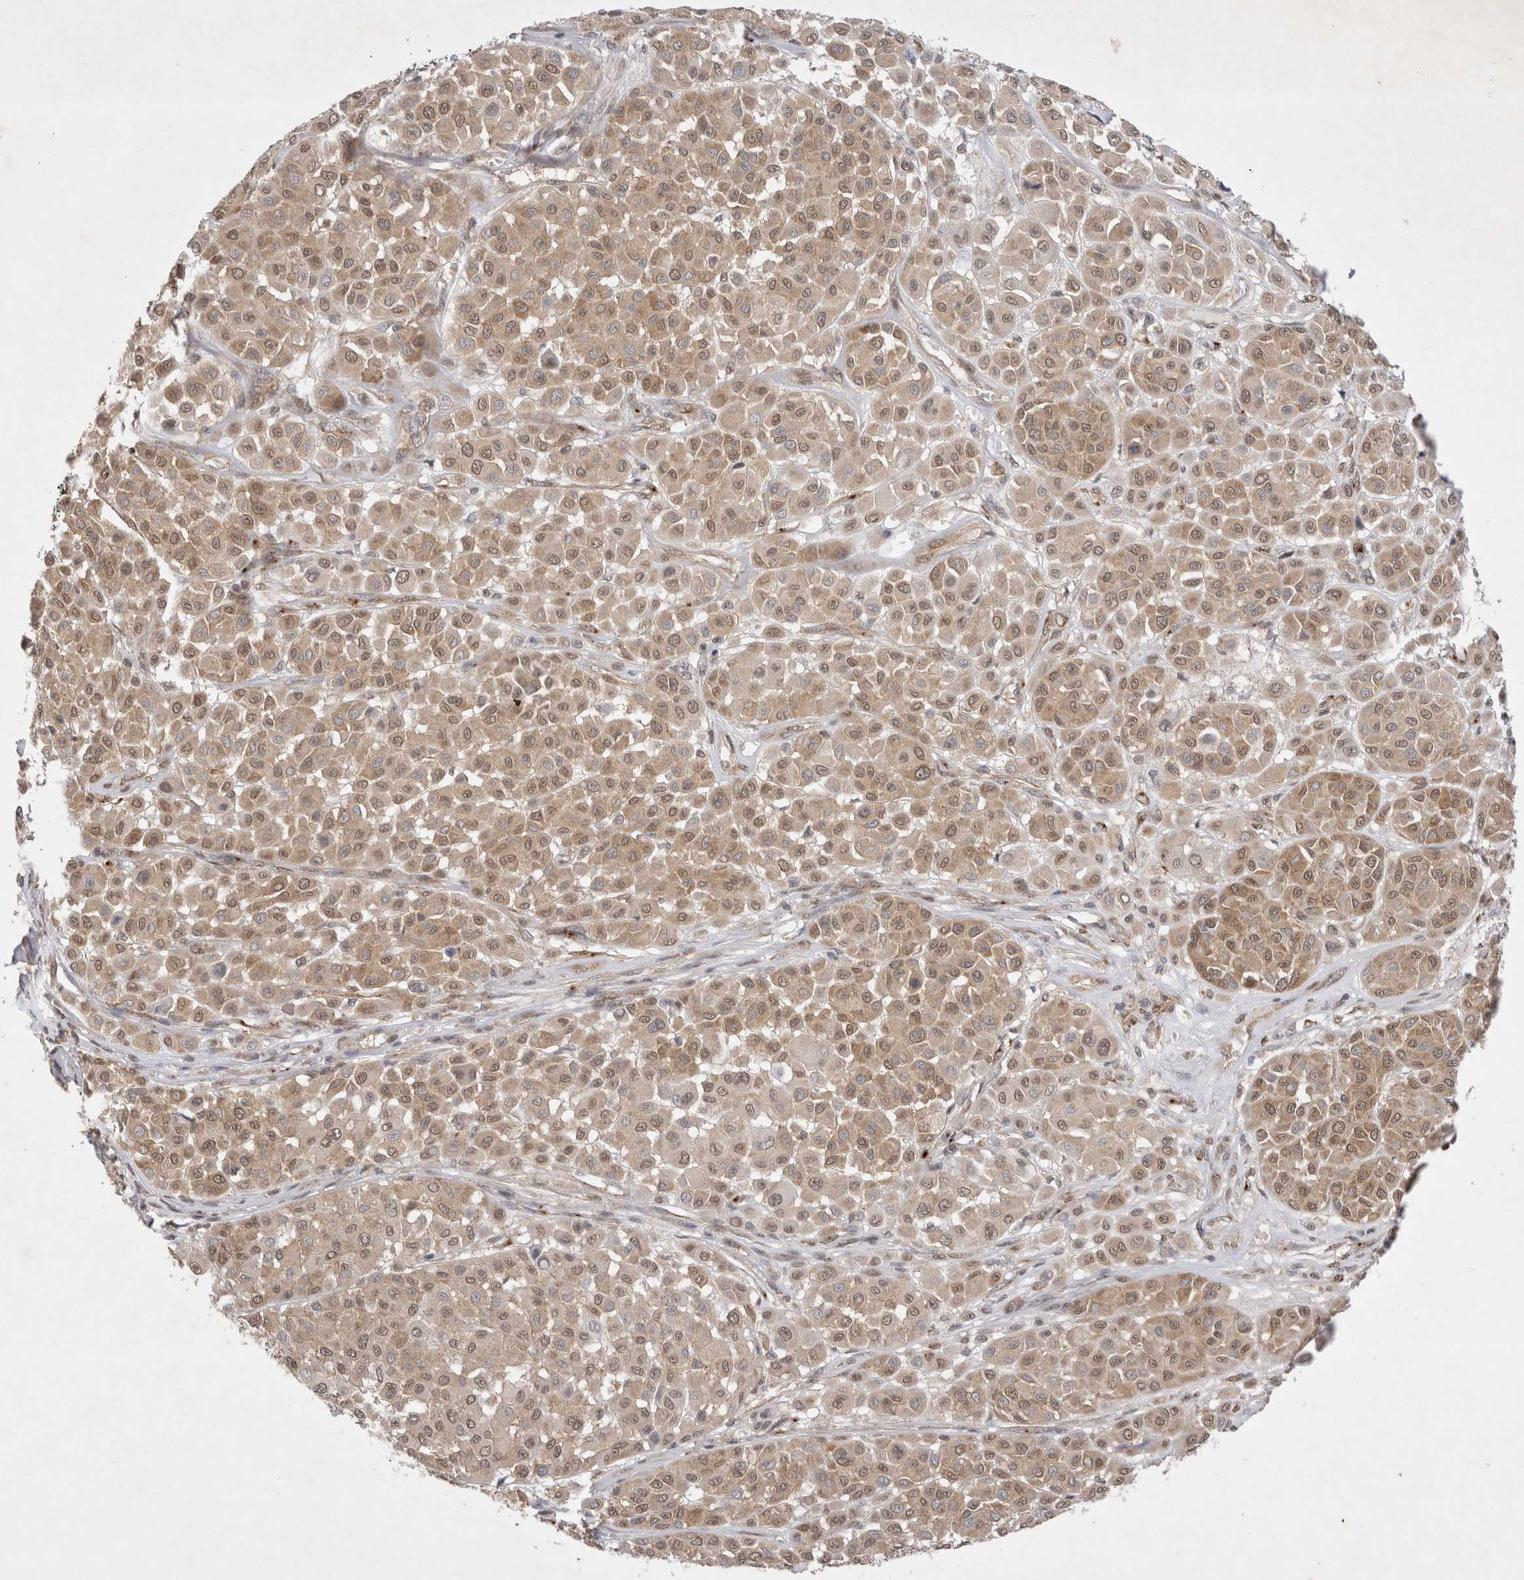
{"staining": {"intensity": "weak", "quantity": ">75%", "location": "cytoplasmic/membranous,nuclear"}, "tissue": "melanoma", "cell_type": "Tumor cells", "image_type": "cancer", "snomed": [{"axis": "morphology", "description": "Malignant melanoma, Metastatic site"}, {"axis": "topography", "description": "Soft tissue"}], "caption": "Immunohistochemistry of melanoma shows low levels of weak cytoplasmic/membranous and nuclear positivity in about >75% of tumor cells. (Stains: DAB in brown, nuclei in blue, Microscopy: brightfield microscopy at high magnification).", "gene": "WIPF2", "patient": {"sex": "male", "age": 41}}